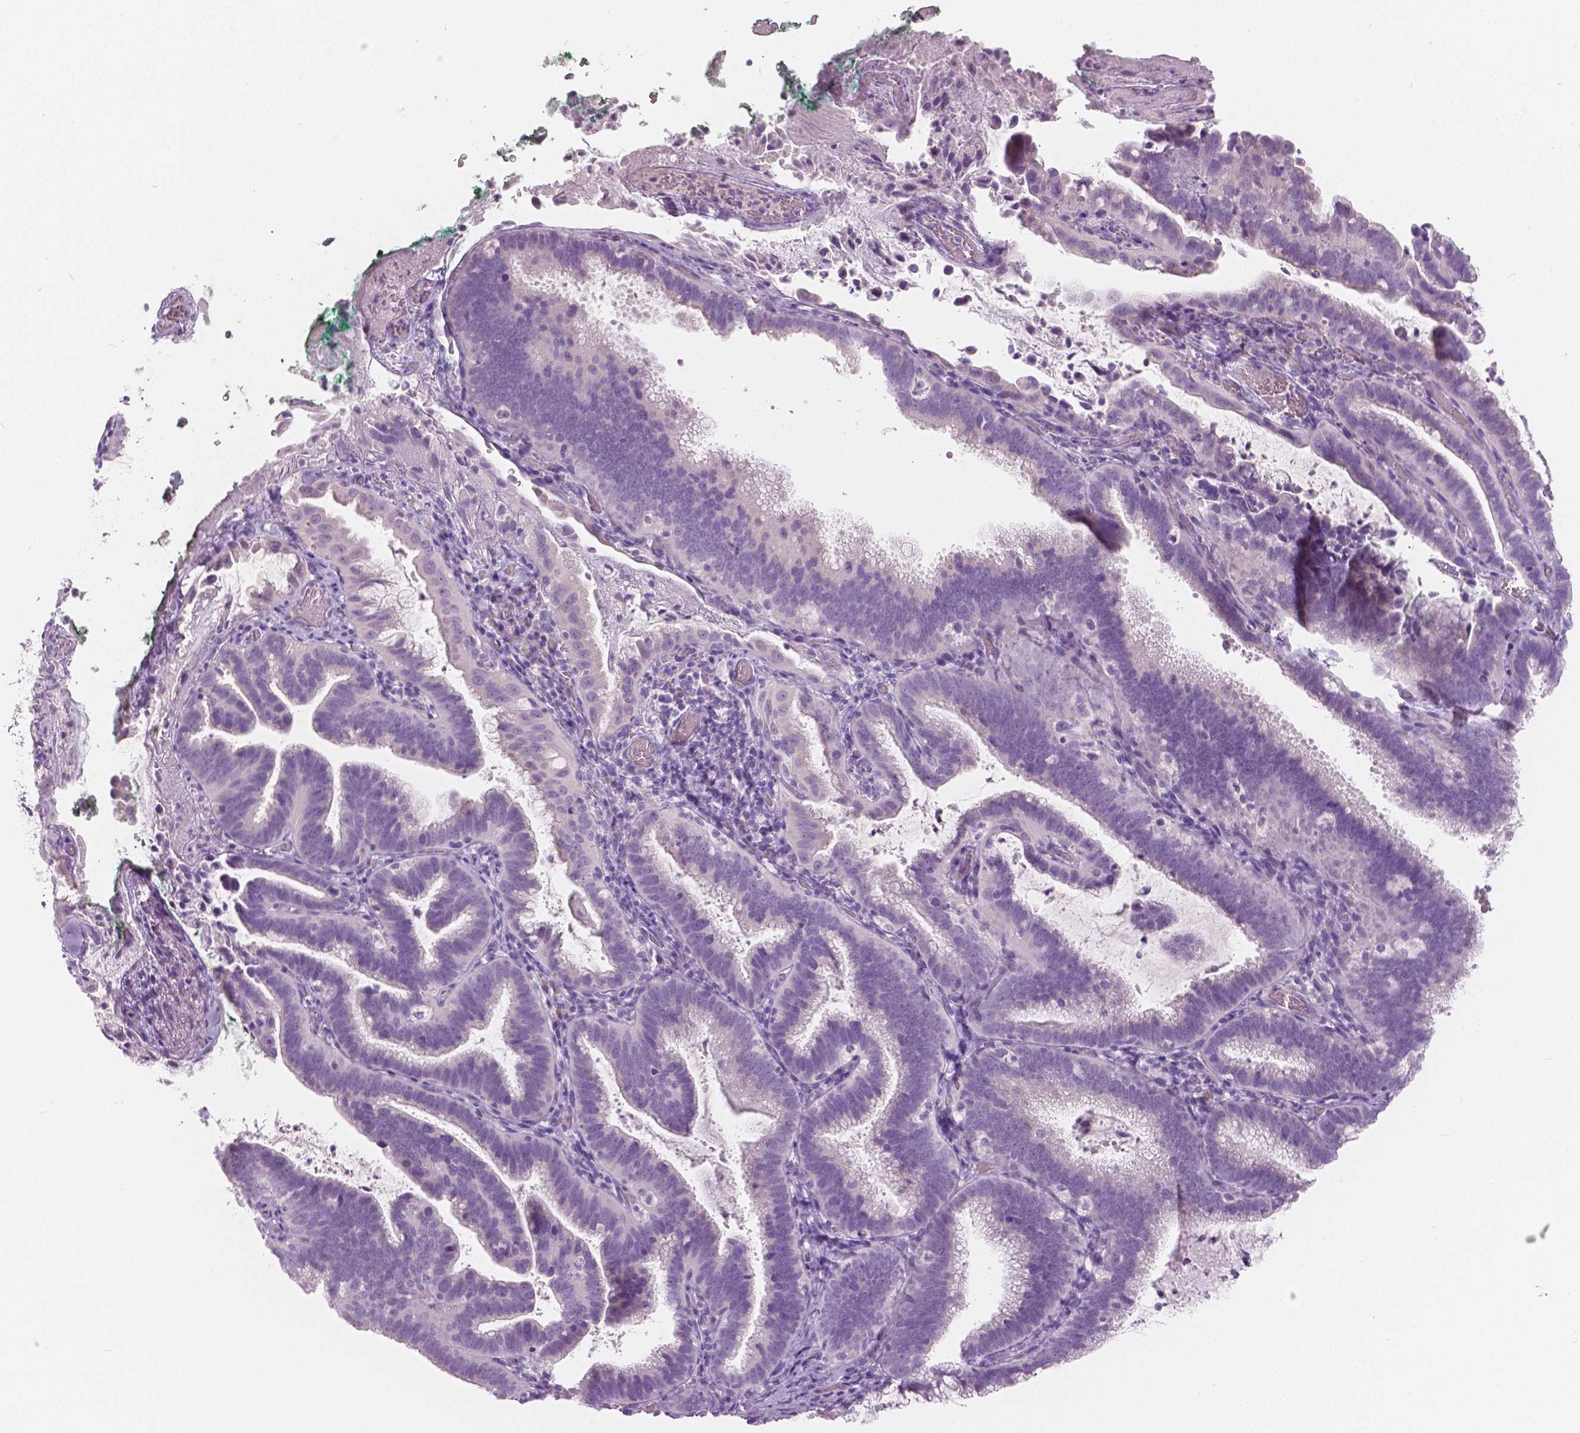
{"staining": {"intensity": "negative", "quantity": "none", "location": "none"}, "tissue": "cervical cancer", "cell_type": "Tumor cells", "image_type": "cancer", "snomed": [{"axis": "morphology", "description": "Adenocarcinoma, NOS"}, {"axis": "topography", "description": "Cervix"}], "caption": "Adenocarcinoma (cervical) was stained to show a protein in brown. There is no significant staining in tumor cells.", "gene": "A4GNT", "patient": {"sex": "female", "age": 61}}